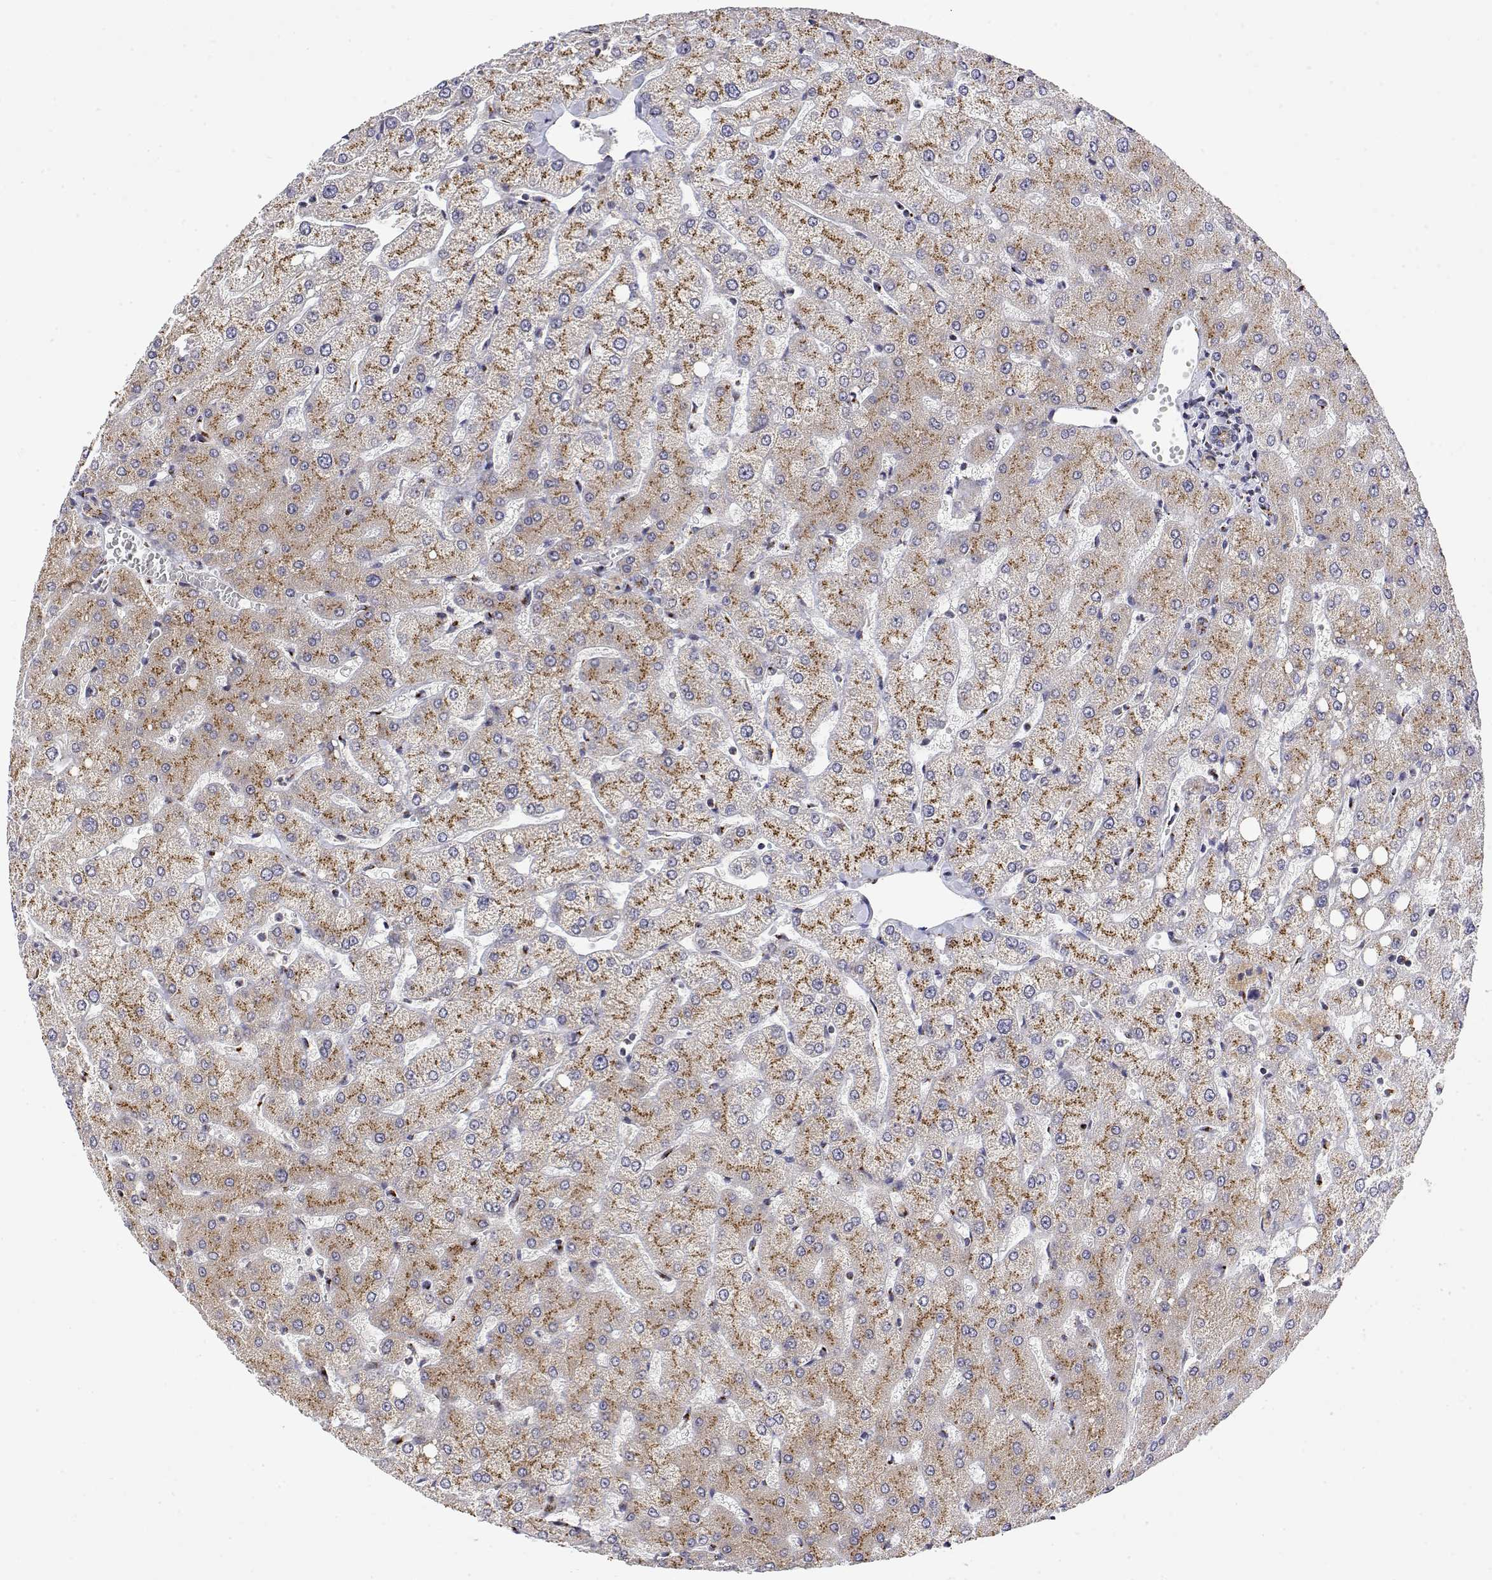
{"staining": {"intensity": "moderate", "quantity": "25%-75%", "location": "cytoplasmic/membranous"}, "tissue": "liver", "cell_type": "Cholangiocytes", "image_type": "normal", "snomed": [{"axis": "morphology", "description": "Normal tissue, NOS"}, {"axis": "topography", "description": "Liver"}], "caption": "Human liver stained for a protein (brown) demonstrates moderate cytoplasmic/membranous positive staining in approximately 25%-75% of cholangiocytes.", "gene": "YIPF3", "patient": {"sex": "female", "age": 54}}